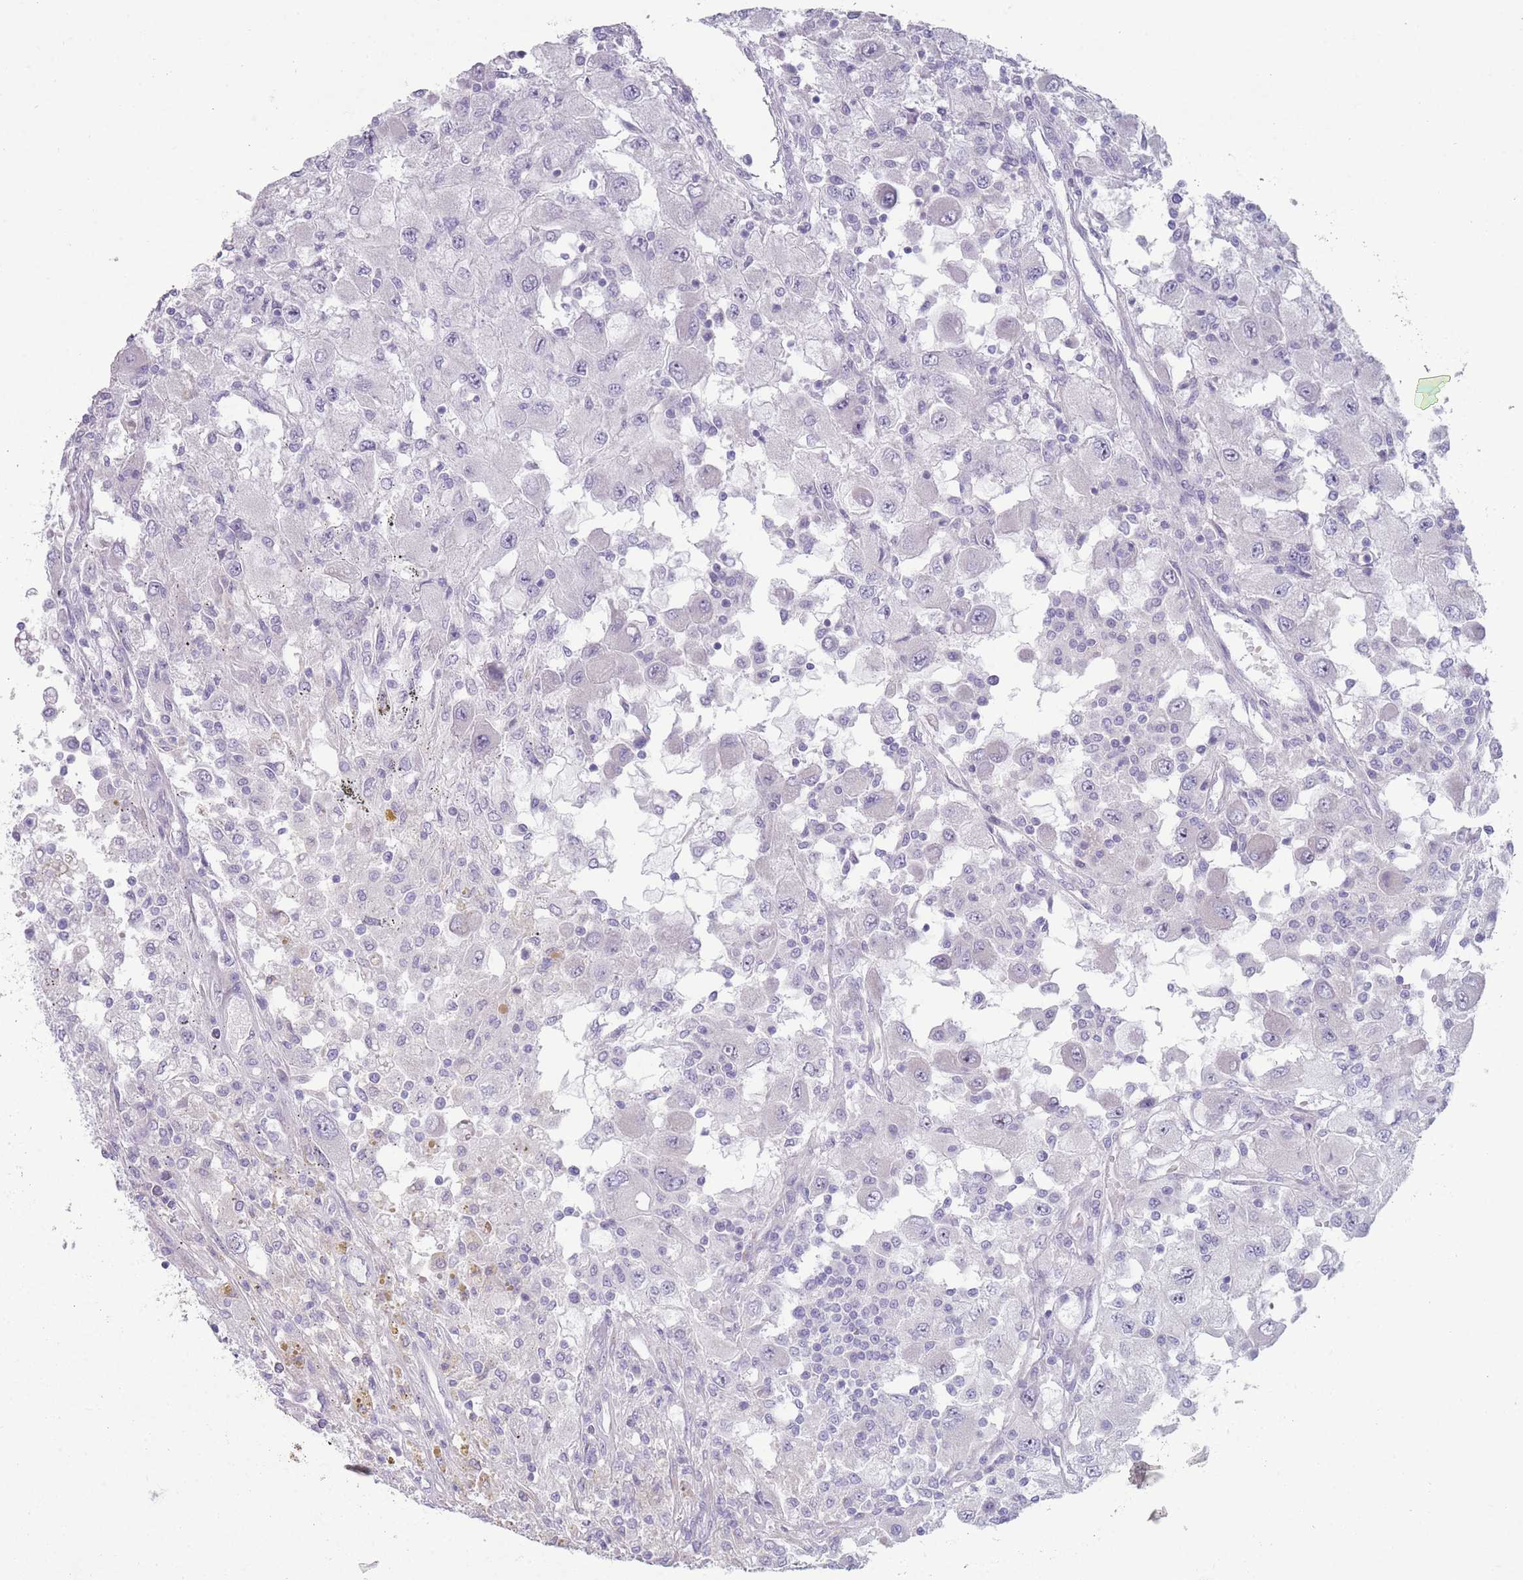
{"staining": {"intensity": "negative", "quantity": "none", "location": "none"}, "tissue": "renal cancer", "cell_type": "Tumor cells", "image_type": "cancer", "snomed": [{"axis": "morphology", "description": "Adenocarcinoma, NOS"}, {"axis": "topography", "description": "Kidney"}], "caption": "Immunohistochemical staining of human adenocarcinoma (renal) demonstrates no significant positivity in tumor cells.", "gene": "PAIP2B", "patient": {"sex": "female", "age": 67}}